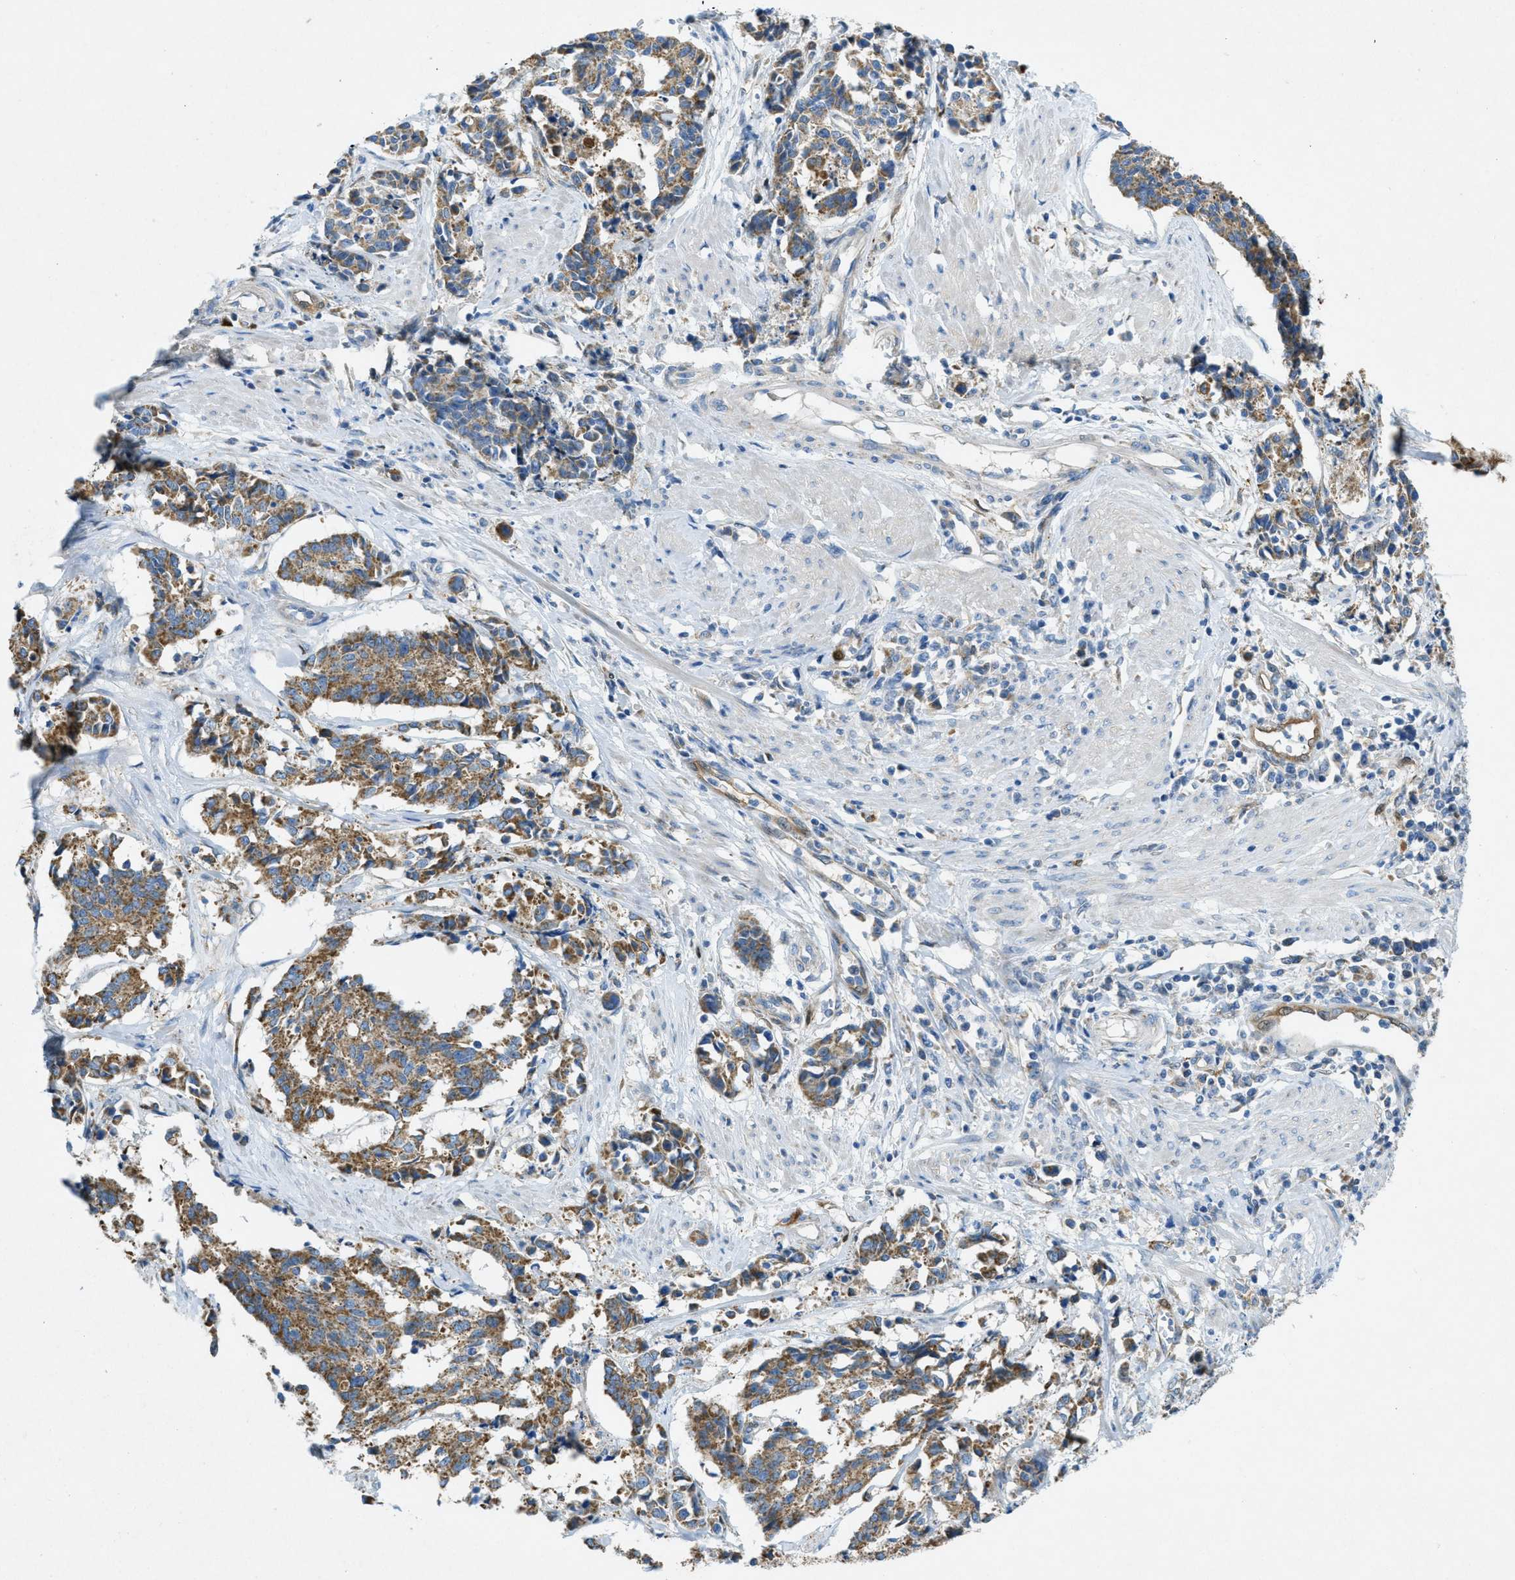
{"staining": {"intensity": "moderate", "quantity": ">75%", "location": "cytoplasmic/membranous"}, "tissue": "cervical cancer", "cell_type": "Tumor cells", "image_type": "cancer", "snomed": [{"axis": "morphology", "description": "Squamous cell carcinoma, NOS"}, {"axis": "topography", "description": "Cervix"}], "caption": "This photomicrograph displays immunohistochemistry staining of cervical cancer (squamous cell carcinoma), with medium moderate cytoplasmic/membranous expression in approximately >75% of tumor cells.", "gene": "CYGB", "patient": {"sex": "female", "age": 35}}